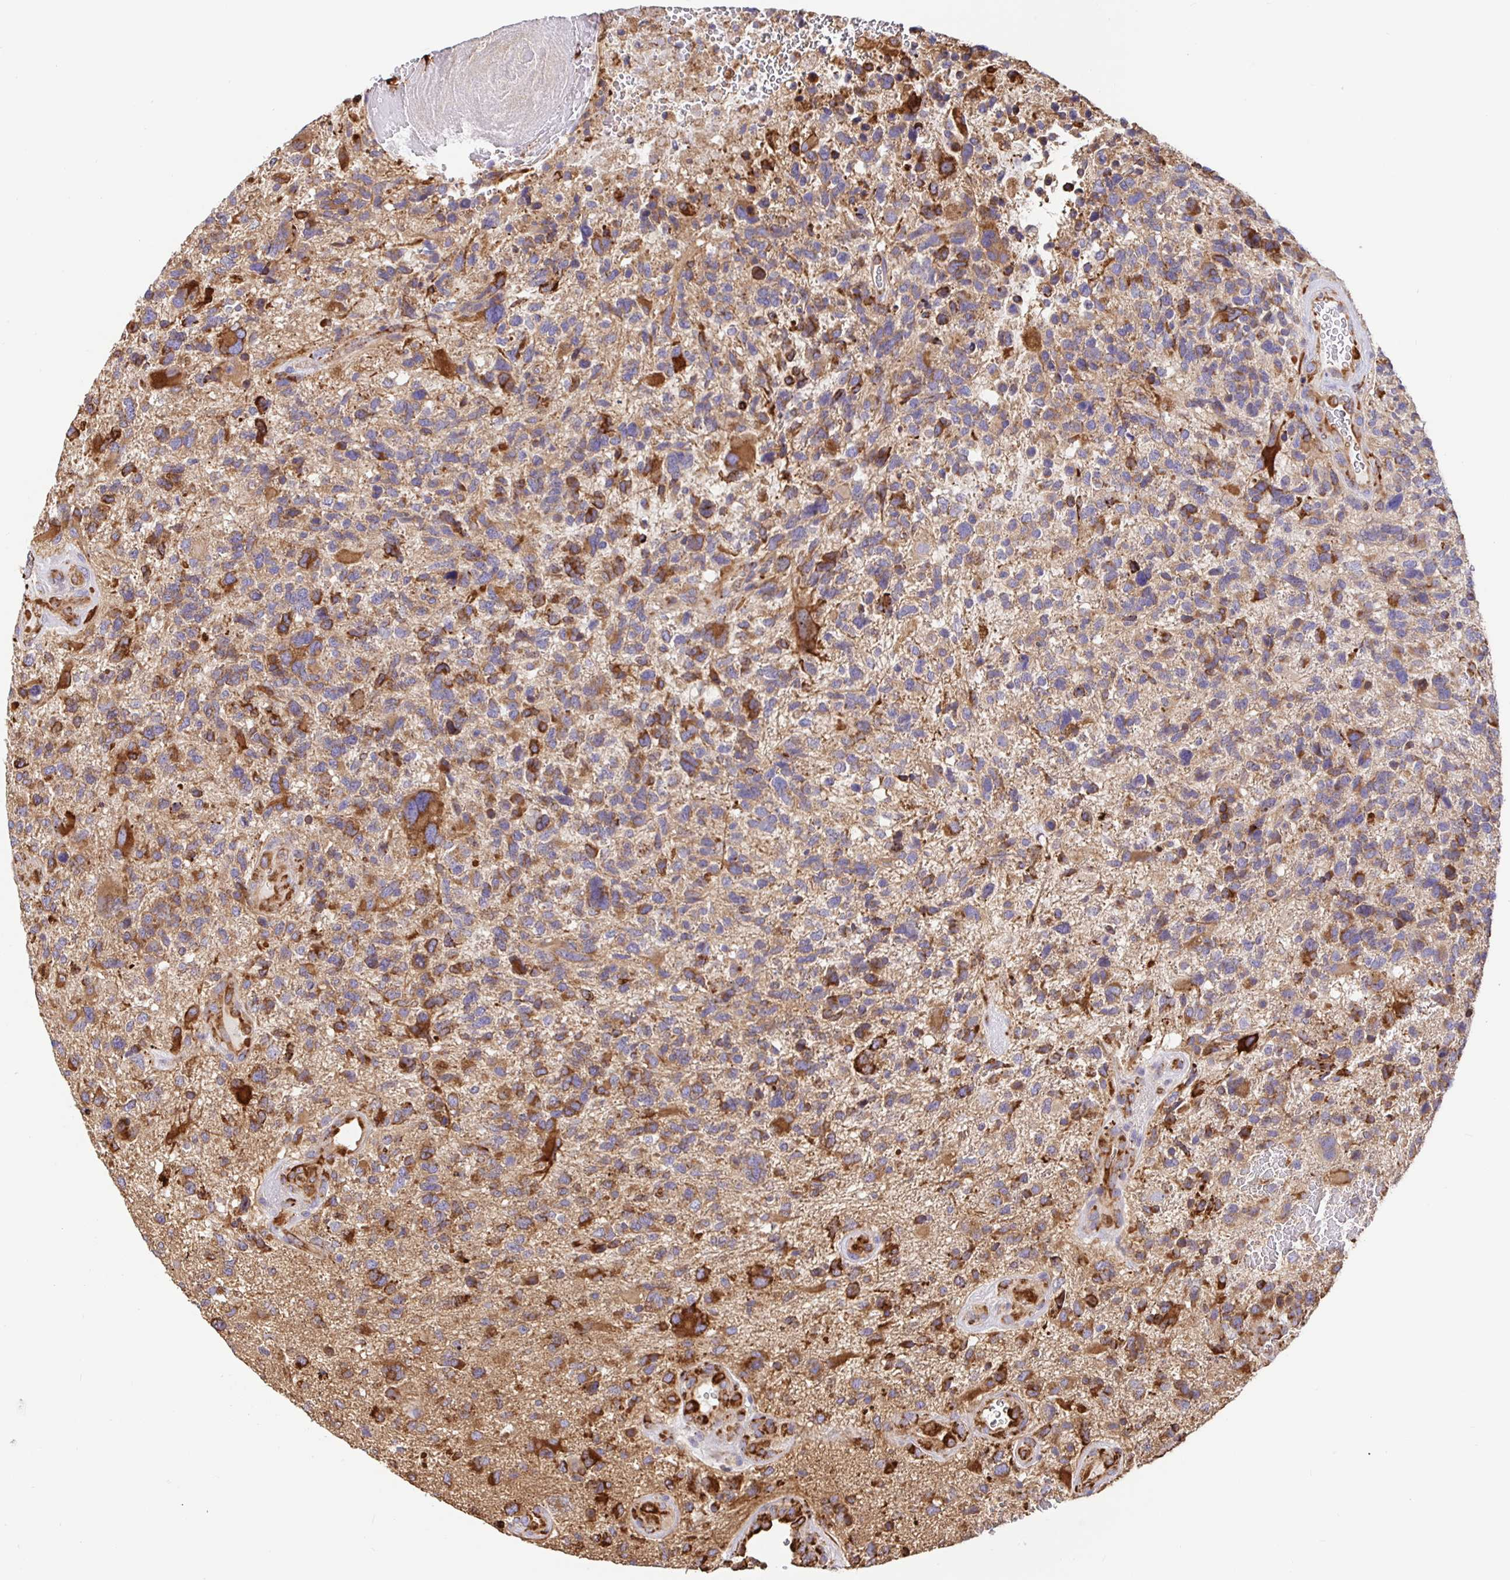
{"staining": {"intensity": "moderate", "quantity": ">75%", "location": "cytoplasmic/membranous"}, "tissue": "glioma", "cell_type": "Tumor cells", "image_type": "cancer", "snomed": [{"axis": "morphology", "description": "Glioma, malignant, High grade"}, {"axis": "topography", "description": "Brain"}], "caption": "Moderate cytoplasmic/membranous expression for a protein is identified in about >75% of tumor cells of glioma using IHC.", "gene": "MAOA", "patient": {"sex": "female", "age": 71}}